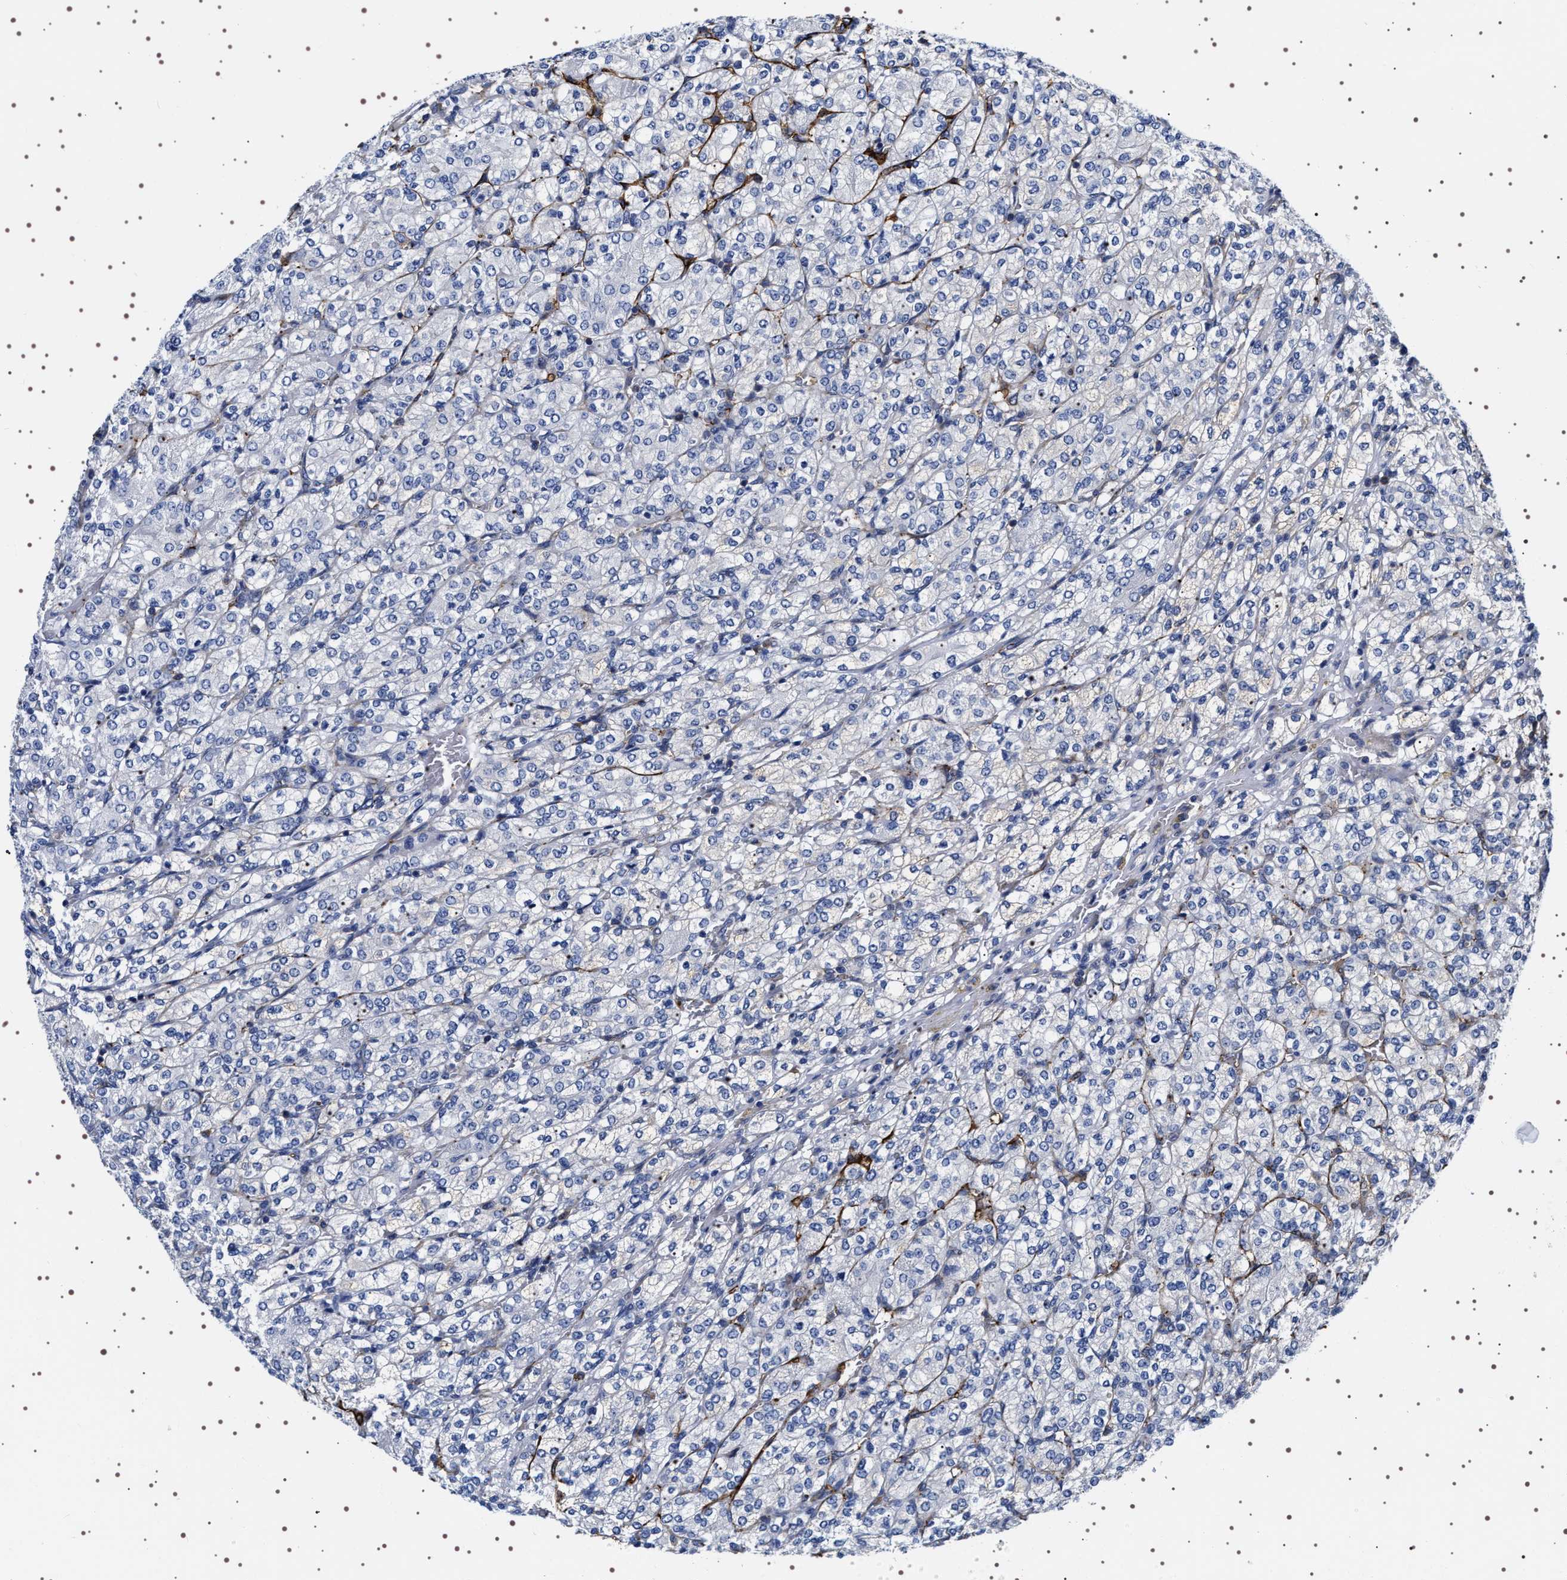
{"staining": {"intensity": "negative", "quantity": "none", "location": "none"}, "tissue": "renal cancer", "cell_type": "Tumor cells", "image_type": "cancer", "snomed": [{"axis": "morphology", "description": "Adenocarcinoma, NOS"}, {"axis": "topography", "description": "Kidney"}], "caption": "IHC of renal cancer displays no expression in tumor cells.", "gene": "SQLE", "patient": {"sex": "male", "age": 77}}